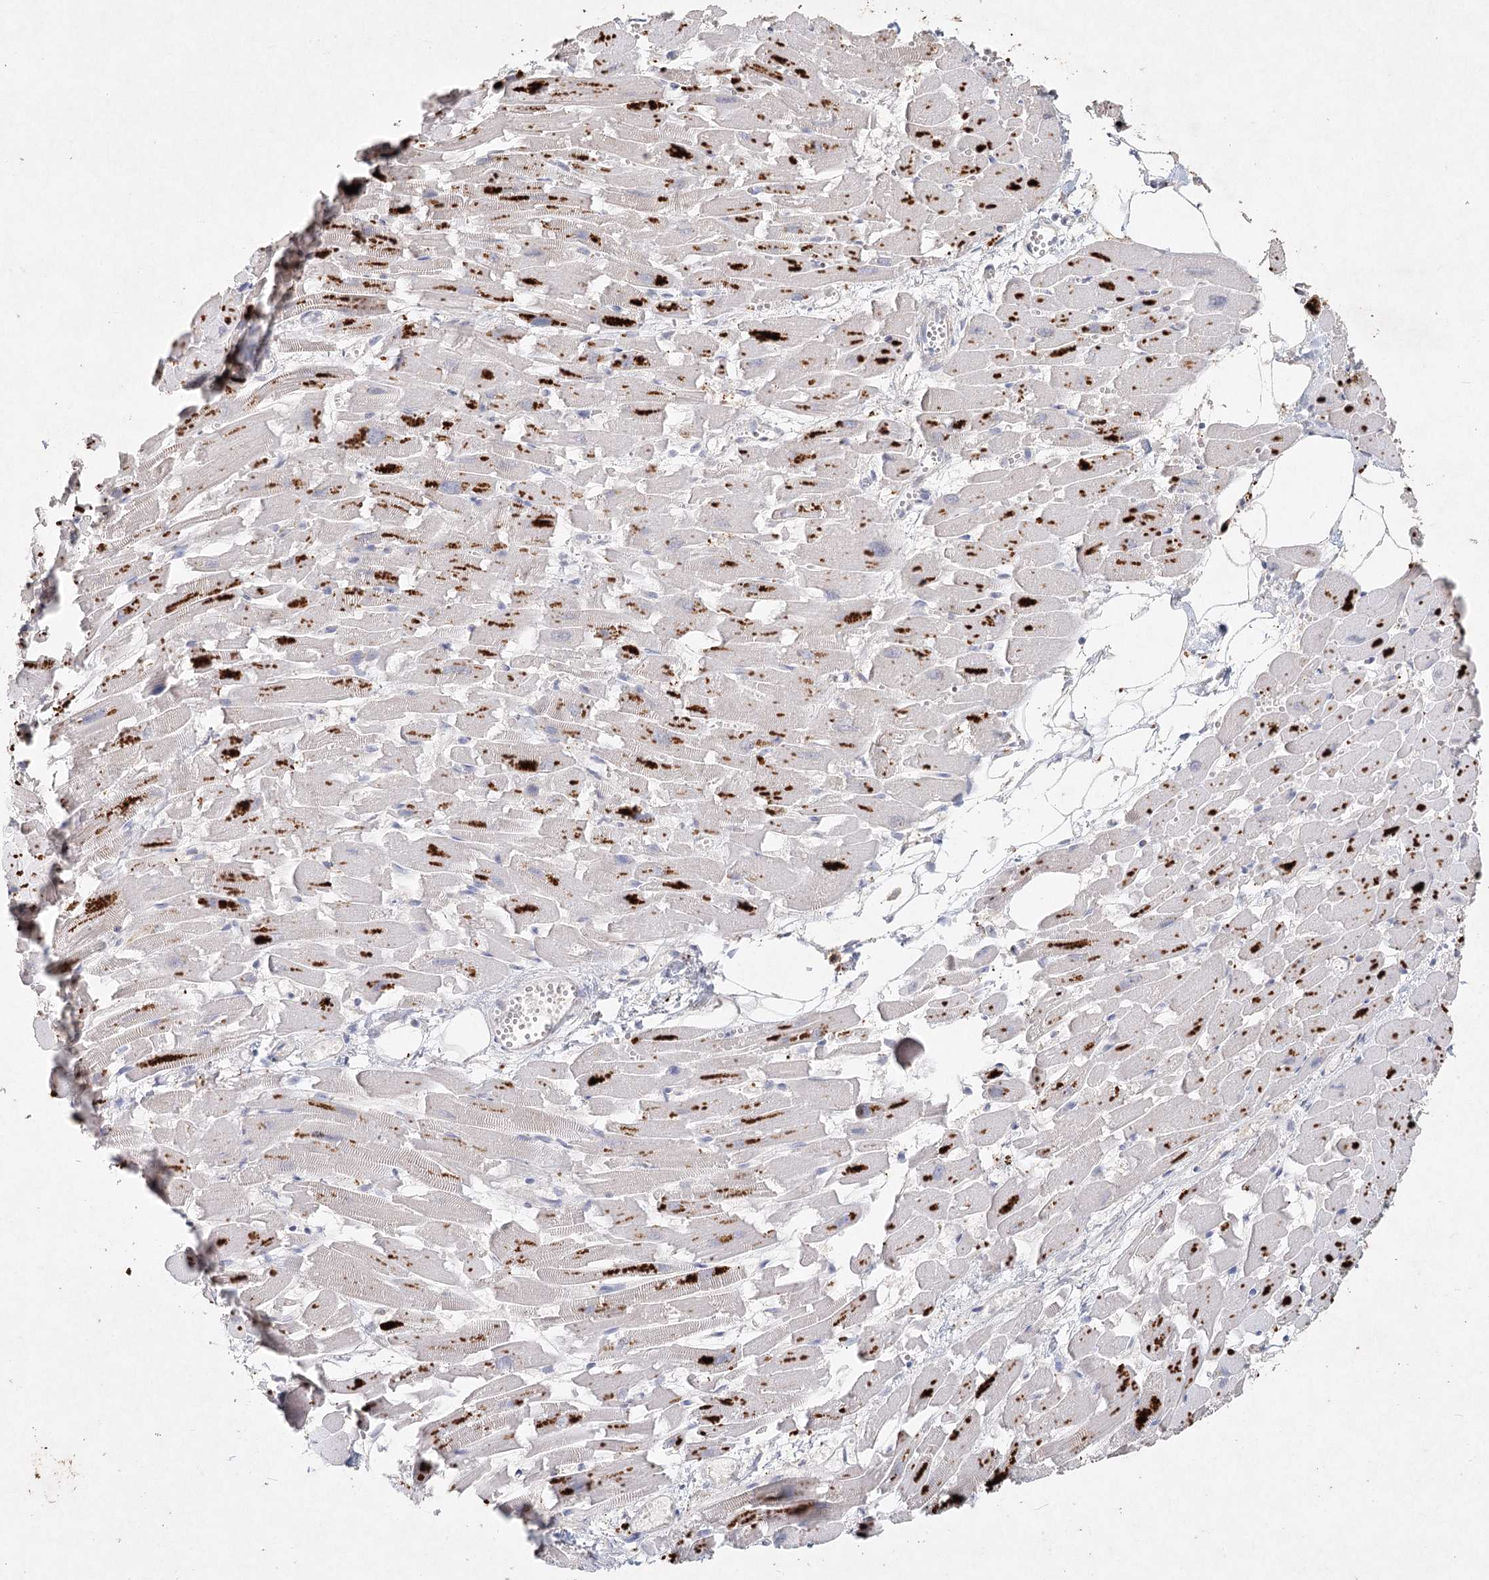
{"staining": {"intensity": "moderate", "quantity": "25%-75%", "location": "cytoplasmic/membranous"}, "tissue": "heart muscle", "cell_type": "Cardiomyocytes", "image_type": "normal", "snomed": [{"axis": "morphology", "description": "Normal tissue, NOS"}, {"axis": "topography", "description": "Heart"}], "caption": "Immunohistochemical staining of benign human heart muscle shows medium levels of moderate cytoplasmic/membranous staining in about 25%-75% of cardiomyocytes.", "gene": "ARSI", "patient": {"sex": "female", "age": 64}}